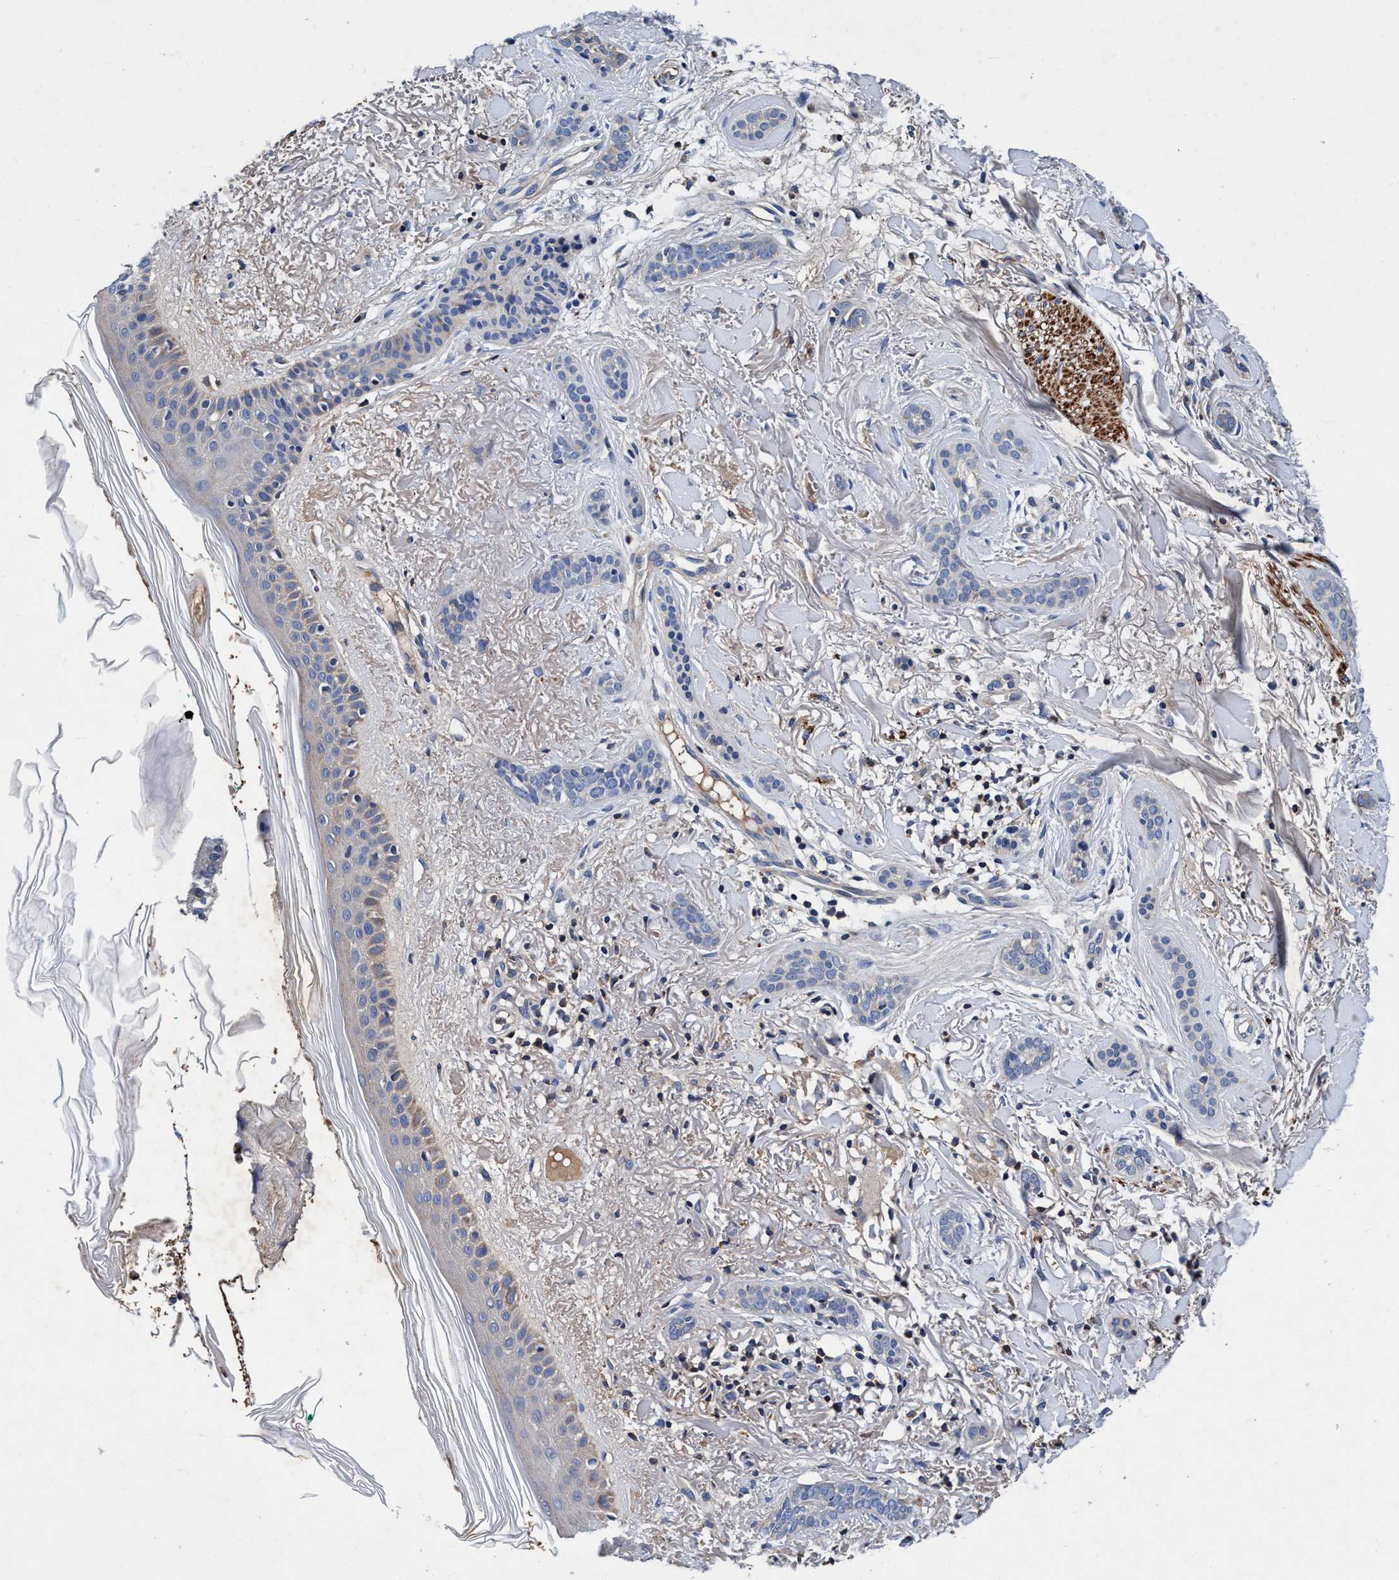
{"staining": {"intensity": "negative", "quantity": "none", "location": "none"}, "tissue": "skin cancer", "cell_type": "Tumor cells", "image_type": "cancer", "snomed": [{"axis": "morphology", "description": "Basal cell carcinoma"}, {"axis": "morphology", "description": "Adnexal tumor, benign"}, {"axis": "topography", "description": "Skin"}], "caption": "An image of human basal cell carcinoma (skin) is negative for staining in tumor cells. The staining is performed using DAB brown chromogen with nuclei counter-stained in using hematoxylin.", "gene": "RNF208", "patient": {"sex": "female", "age": 42}}